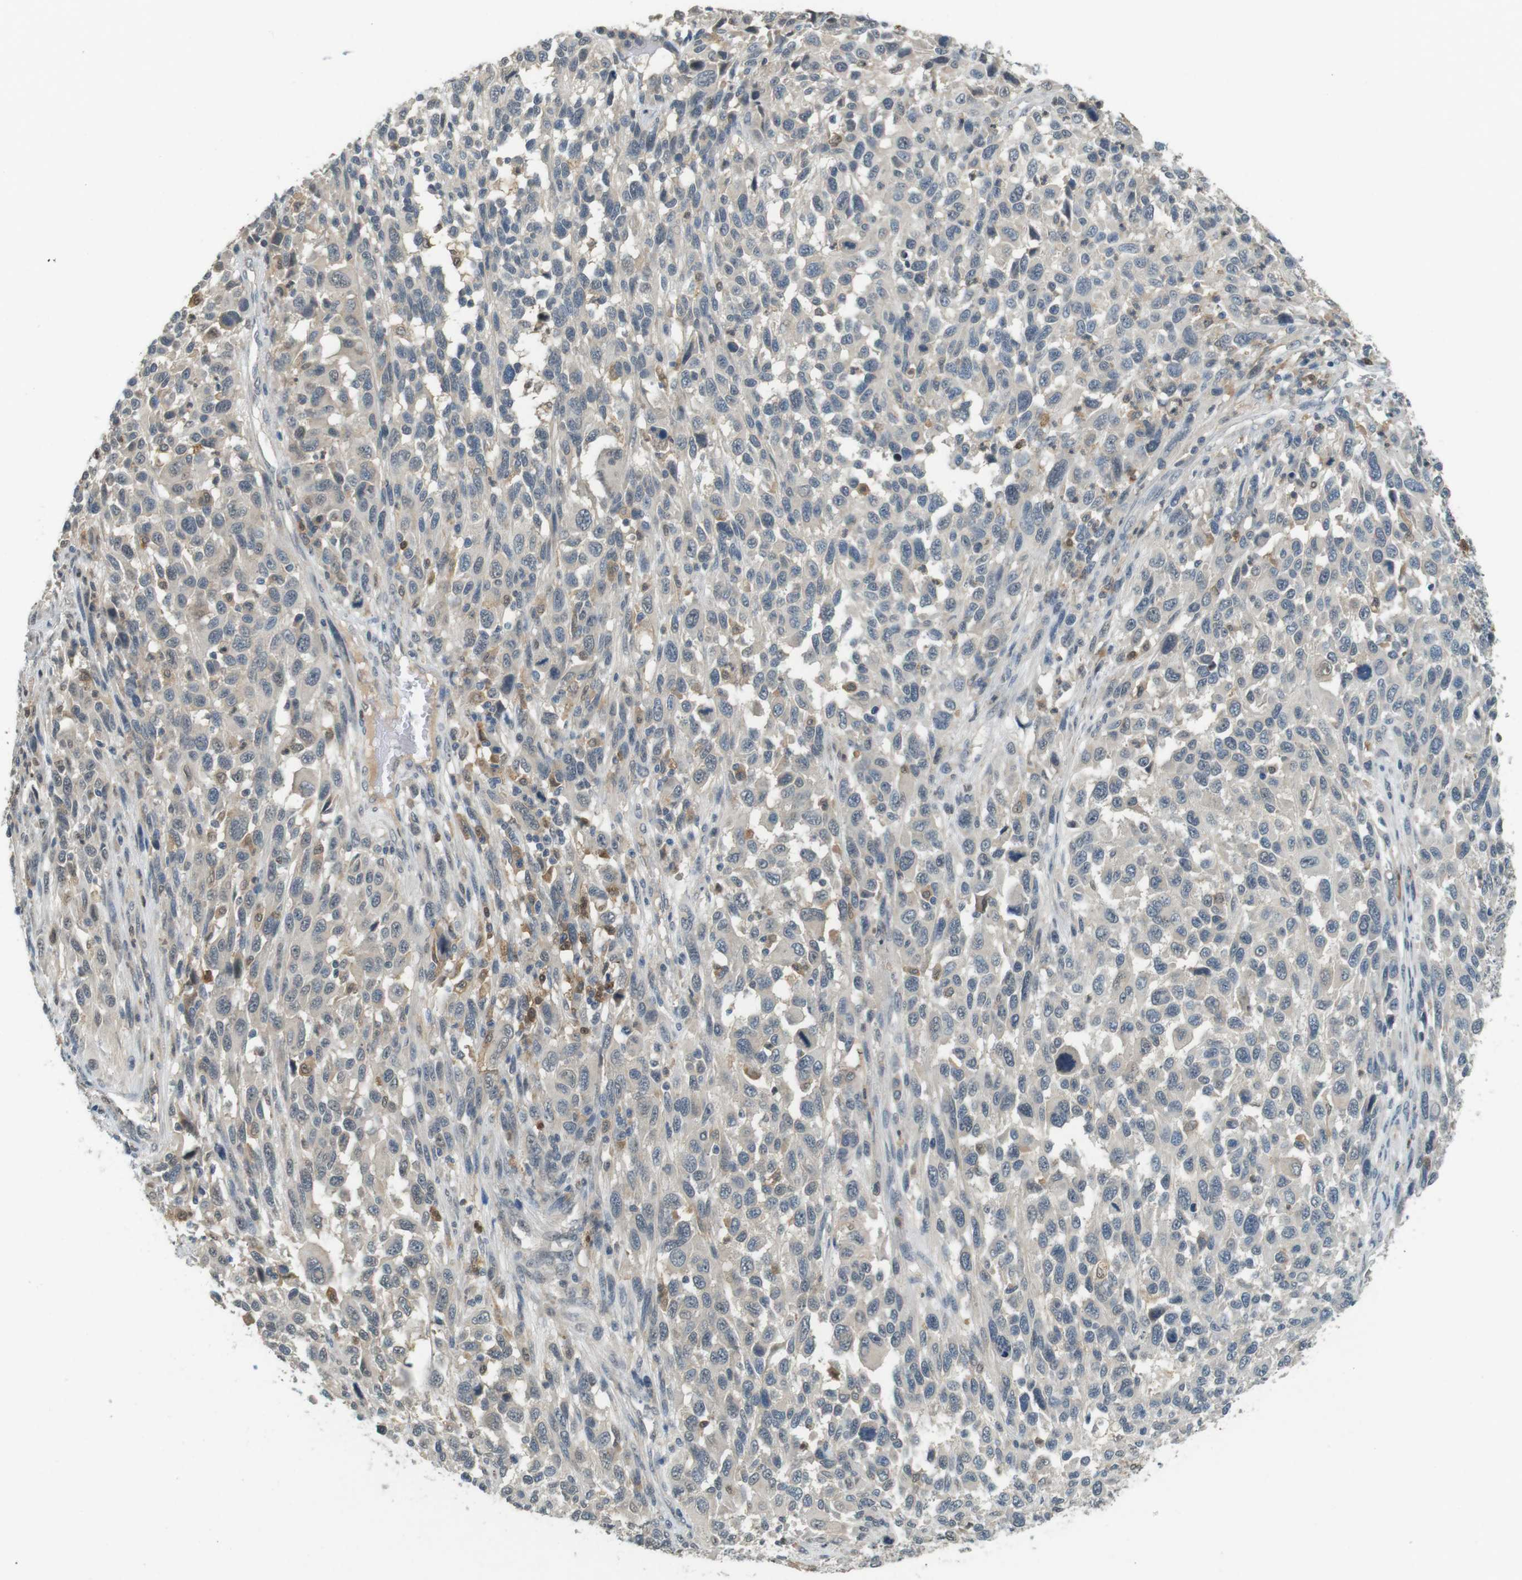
{"staining": {"intensity": "negative", "quantity": "none", "location": "none"}, "tissue": "melanoma", "cell_type": "Tumor cells", "image_type": "cancer", "snomed": [{"axis": "morphology", "description": "Malignant melanoma, Metastatic site"}, {"axis": "topography", "description": "Lymph node"}], "caption": "There is no significant positivity in tumor cells of melanoma.", "gene": "CDK14", "patient": {"sex": "male", "age": 61}}